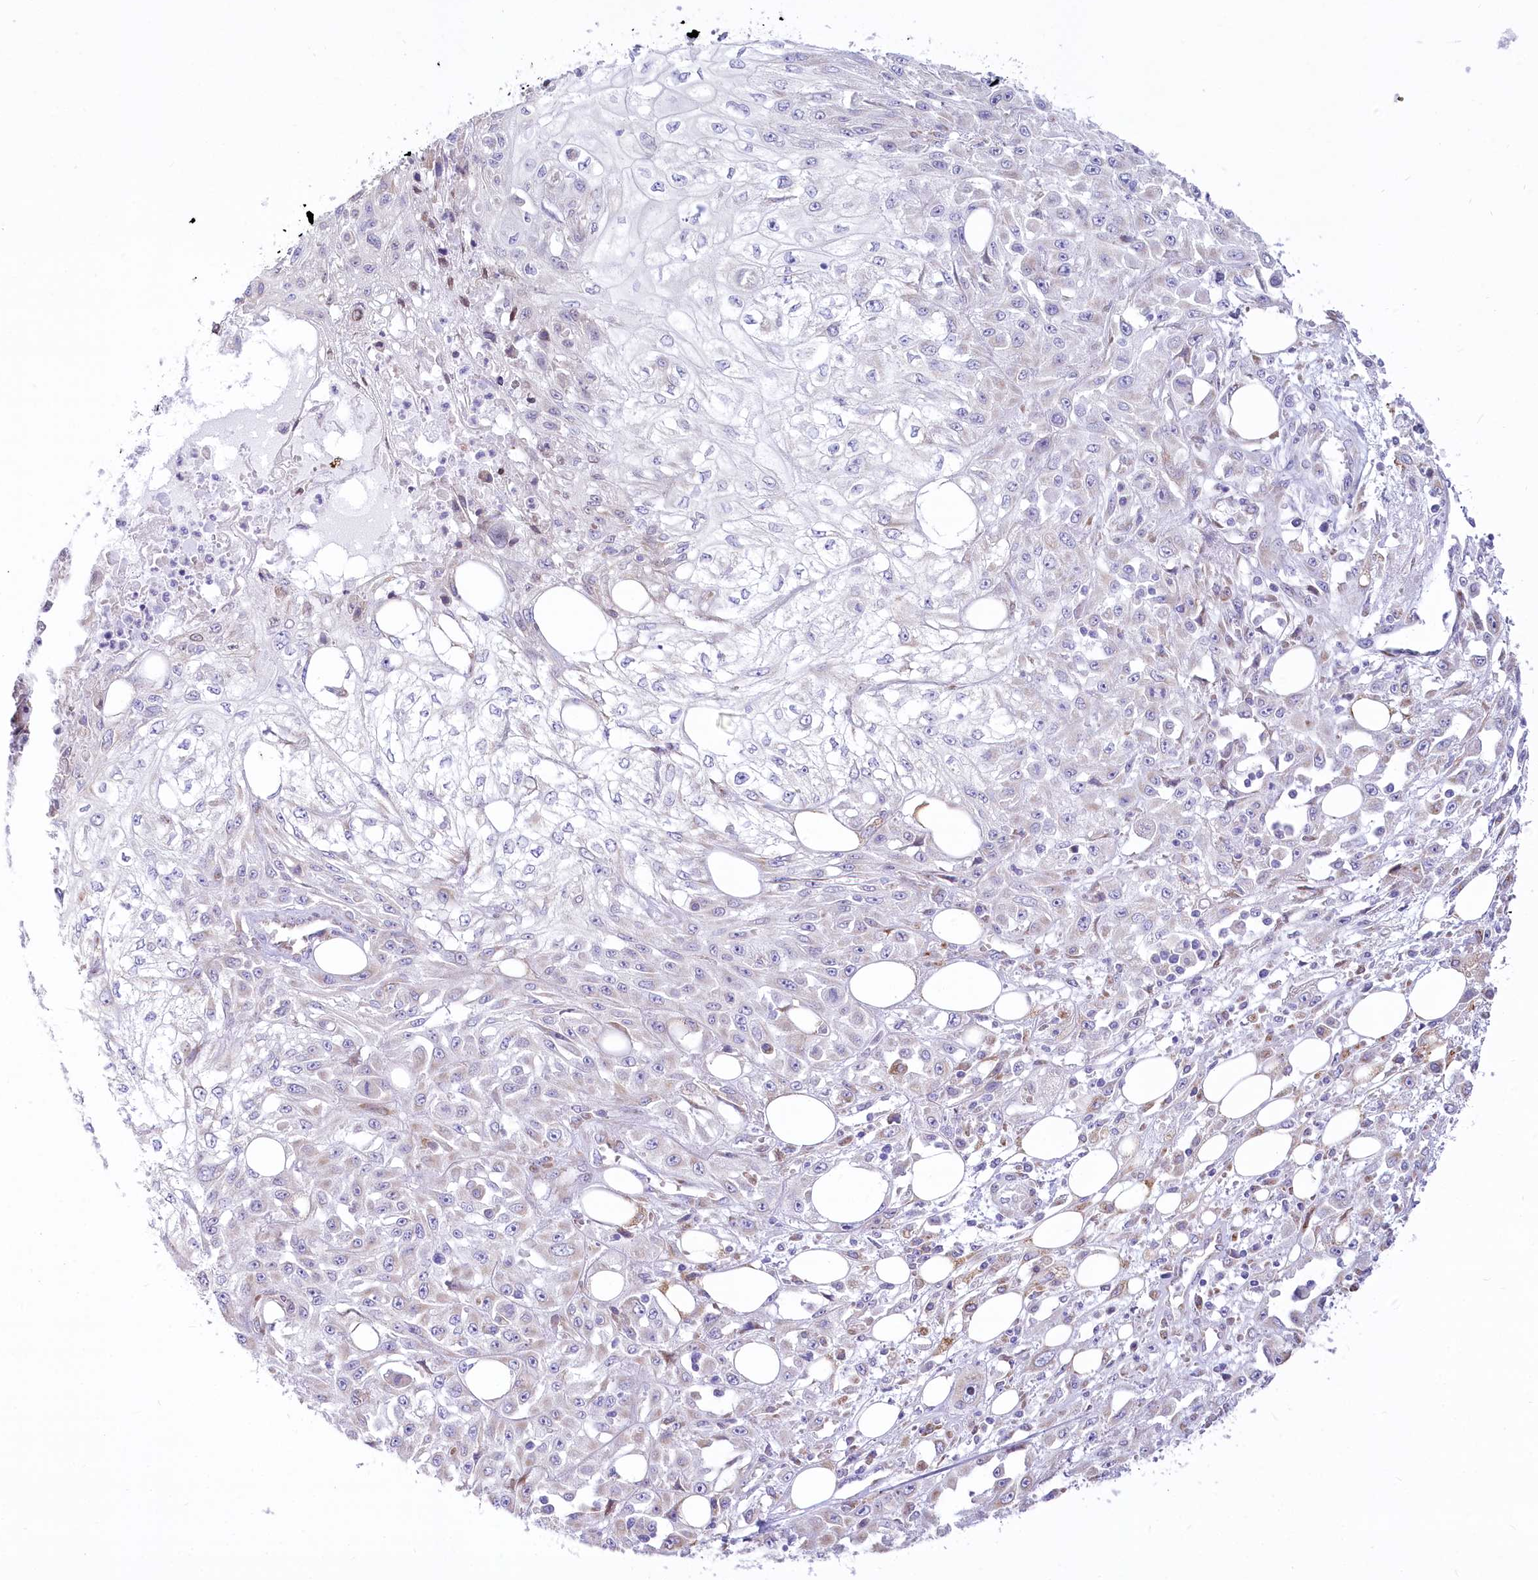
{"staining": {"intensity": "negative", "quantity": "none", "location": "none"}, "tissue": "skin cancer", "cell_type": "Tumor cells", "image_type": "cancer", "snomed": [{"axis": "morphology", "description": "Squamous cell carcinoma, NOS"}, {"axis": "morphology", "description": "Squamous cell carcinoma, metastatic, NOS"}, {"axis": "topography", "description": "Skin"}, {"axis": "topography", "description": "Lymph node"}], "caption": "IHC micrograph of neoplastic tissue: human skin cancer stained with DAB (3,3'-diaminobenzidine) displays no significant protein positivity in tumor cells.", "gene": "STT3B", "patient": {"sex": "male", "age": 75}}